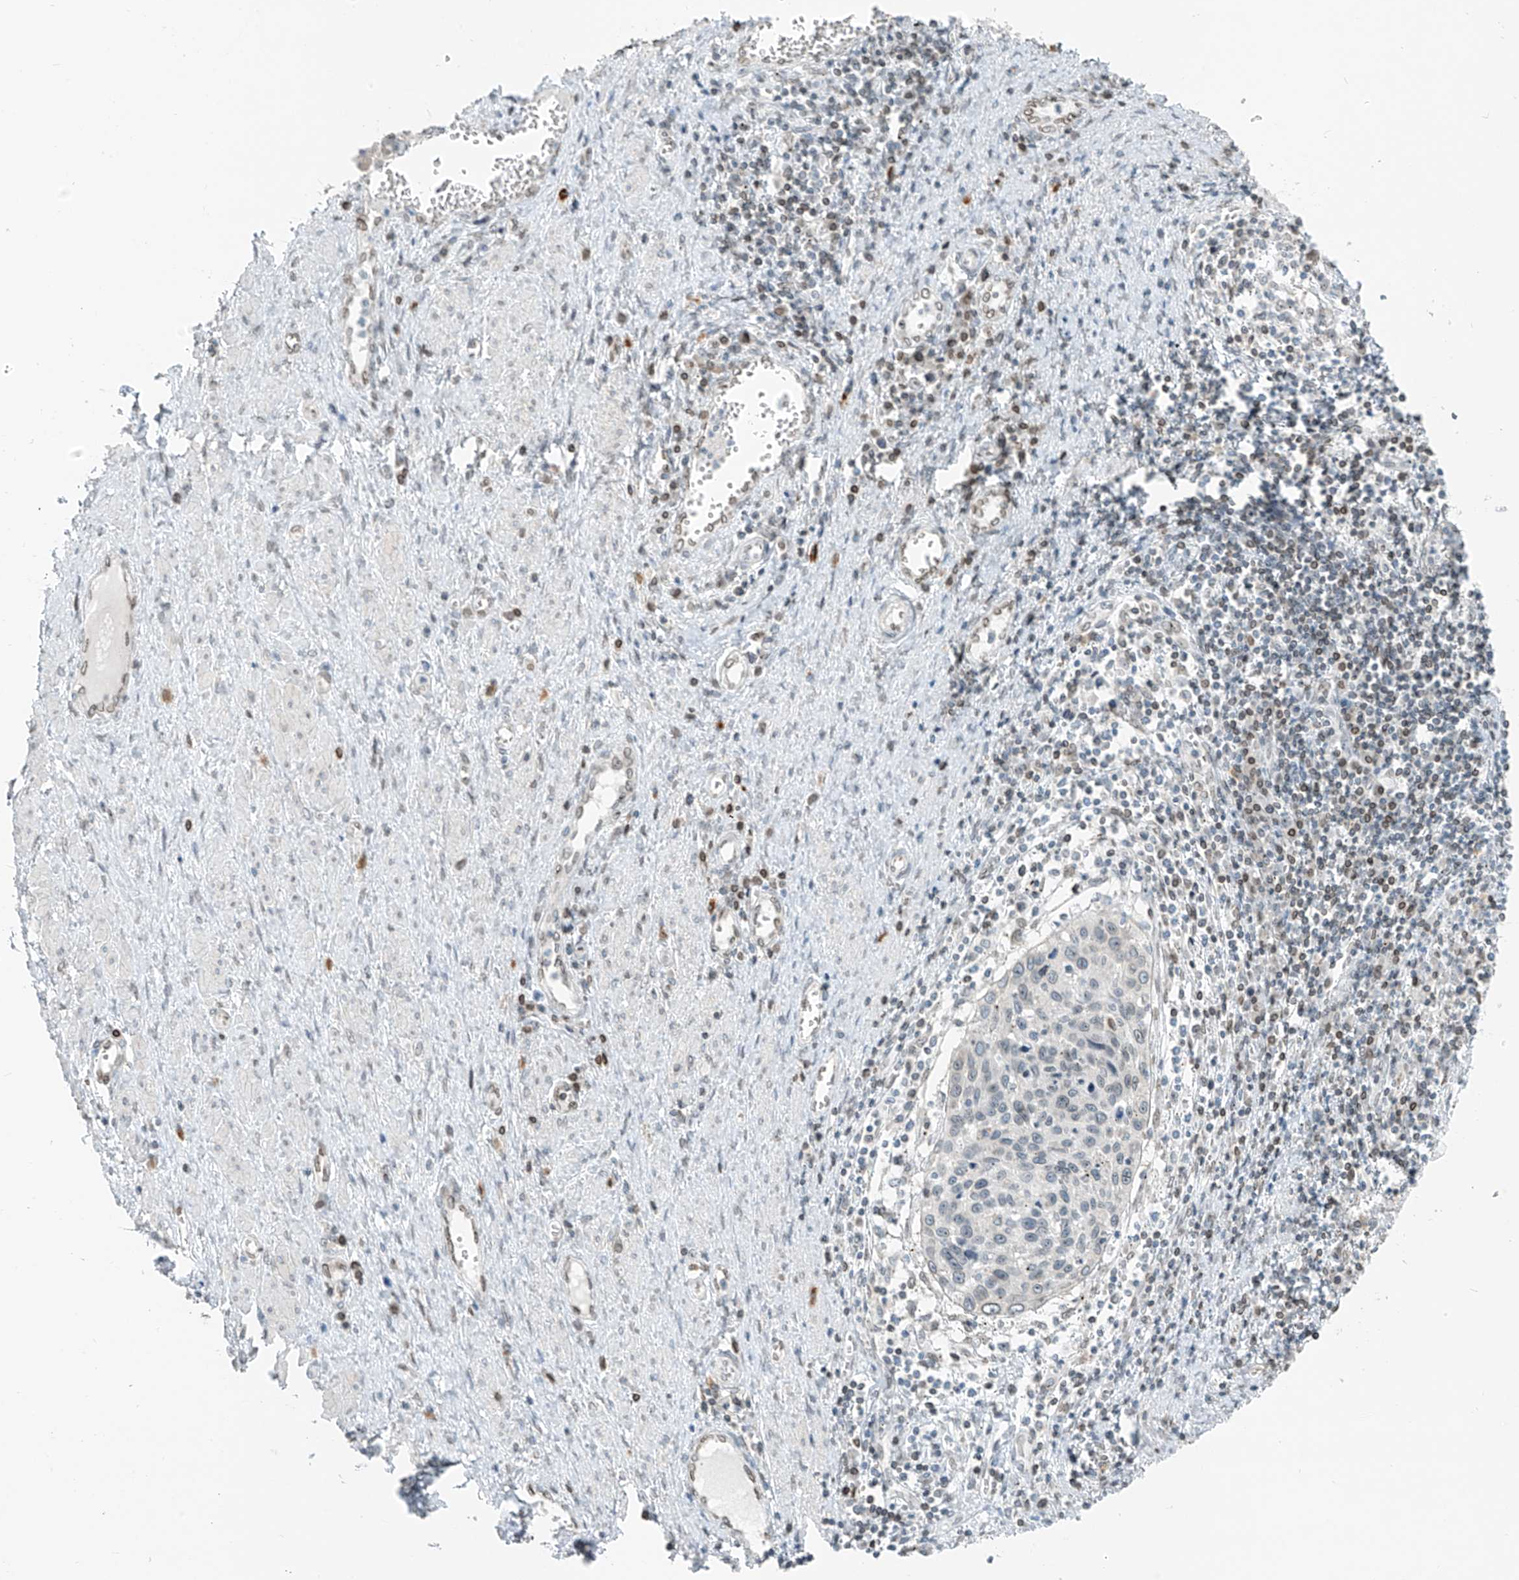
{"staining": {"intensity": "weak", "quantity": "25%-75%", "location": "nuclear"}, "tissue": "cervical cancer", "cell_type": "Tumor cells", "image_type": "cancer", "snomed": [{"axis": "morphology", "description": "Squamous cell carcinoma, NOS"}, {"axis": "topography", "description": "Cervix"}], "caption": "Protein expression analysis of human cervical cancer (squamous cell carcinoma) reveals weak nuclear staining in approximately 25%-75% of tumor cells.", "gene": "SAMD15", "patient": {"sex": "female", "age": 32}}